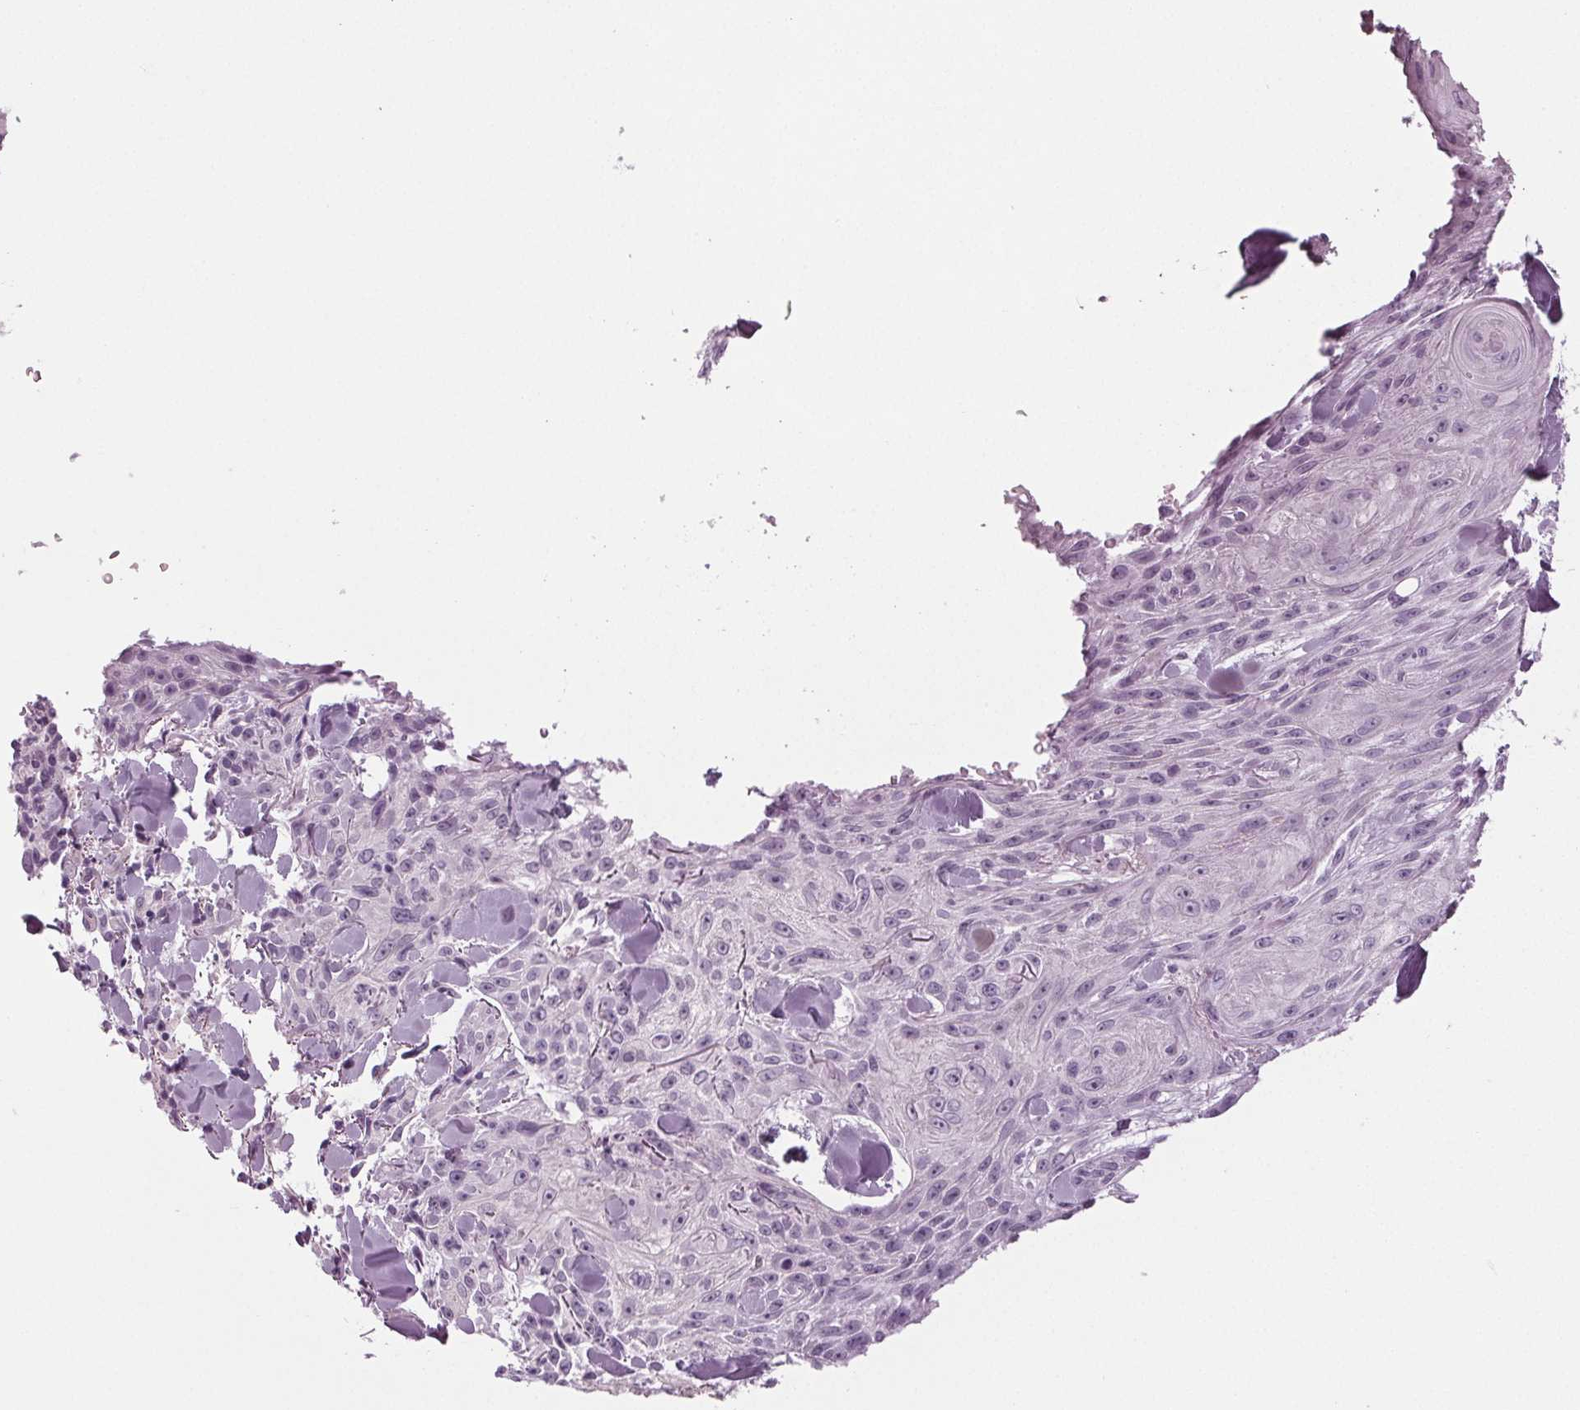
{"staining": {"intensity": "negative", "quantity": "none", "location": "none"}, "tissue": "skin cancer", "cell_type": "Tumor cells", "image_type": "cancer", "snomed": [{"axis": "morphology", "description": "Squamous cell carcinoma, NOS"}, {"axis": "topography", "description": "Skin"}], "caption": "Immunohistochemistry histopathology image of skin cancer stained for a protein (brown), which demonstrates no expression in tumor cells.", "gene": "BHLHE22", "patient": {"sex": "male", "age": 88}}